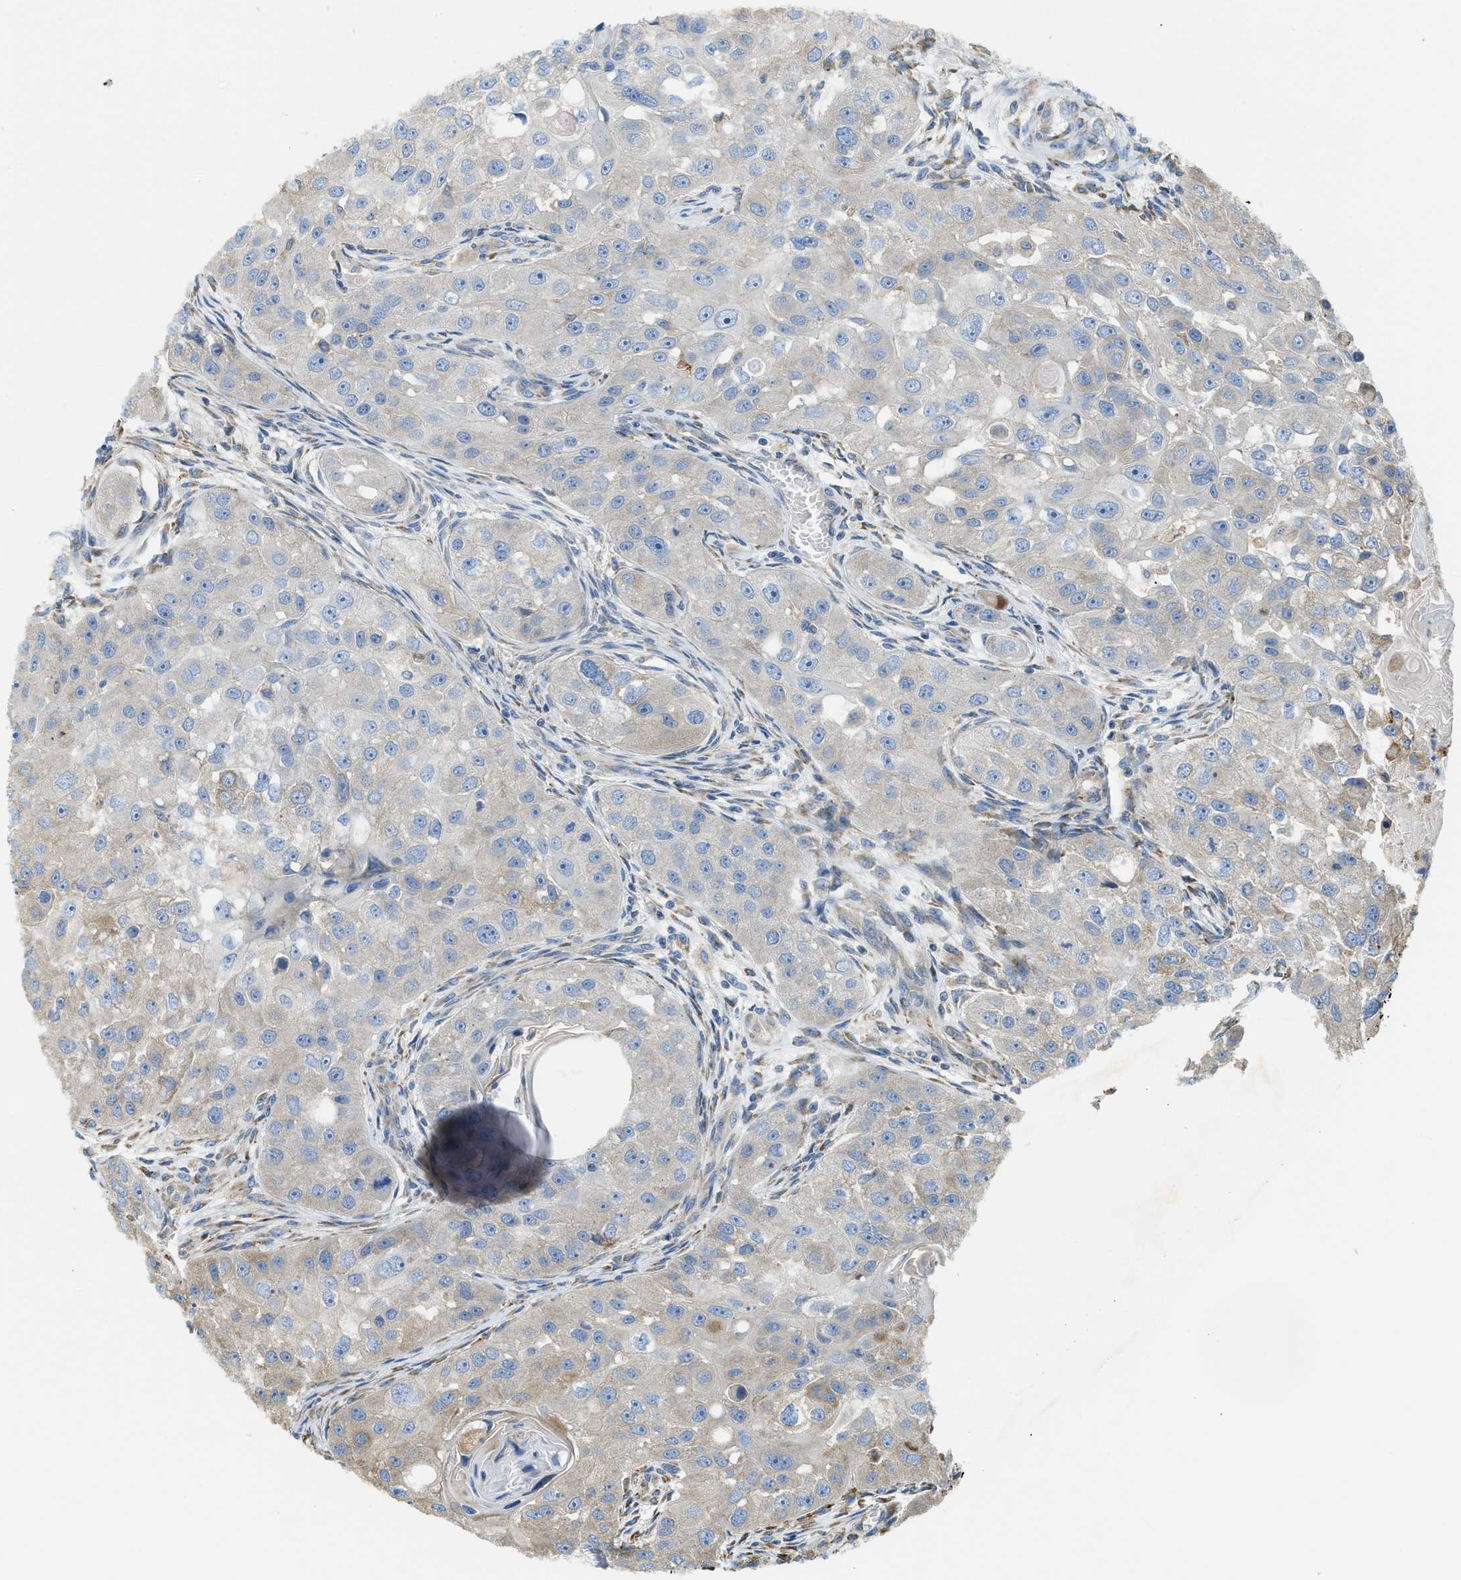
{"staining": {"intensity": "negative", "quantity": "none", "location": "none"}, "tissue": "head and neck cancer", "cell_type": "Tumor cells", "image_type": "cancer", "snomed": [{"axis": "morphology", "description": "Normal tissue, NOS"}, {"axis": "morphology", "description": "Squamous cell carcinoma, NOS"}, {"axis": "topography", "description": "Skeletal muscle"}, {"axis": "topography", "description": "Head-Neck"}], "caption": "Squamous cell carcinoma (head and neck) was stained to show a protein in brown. There is no significant positivity in tumor cells. (DAB IHC with hematoxylin counter stain).", "gene": "TMEM68", "patient": {"sex": "male", "age": 51}}